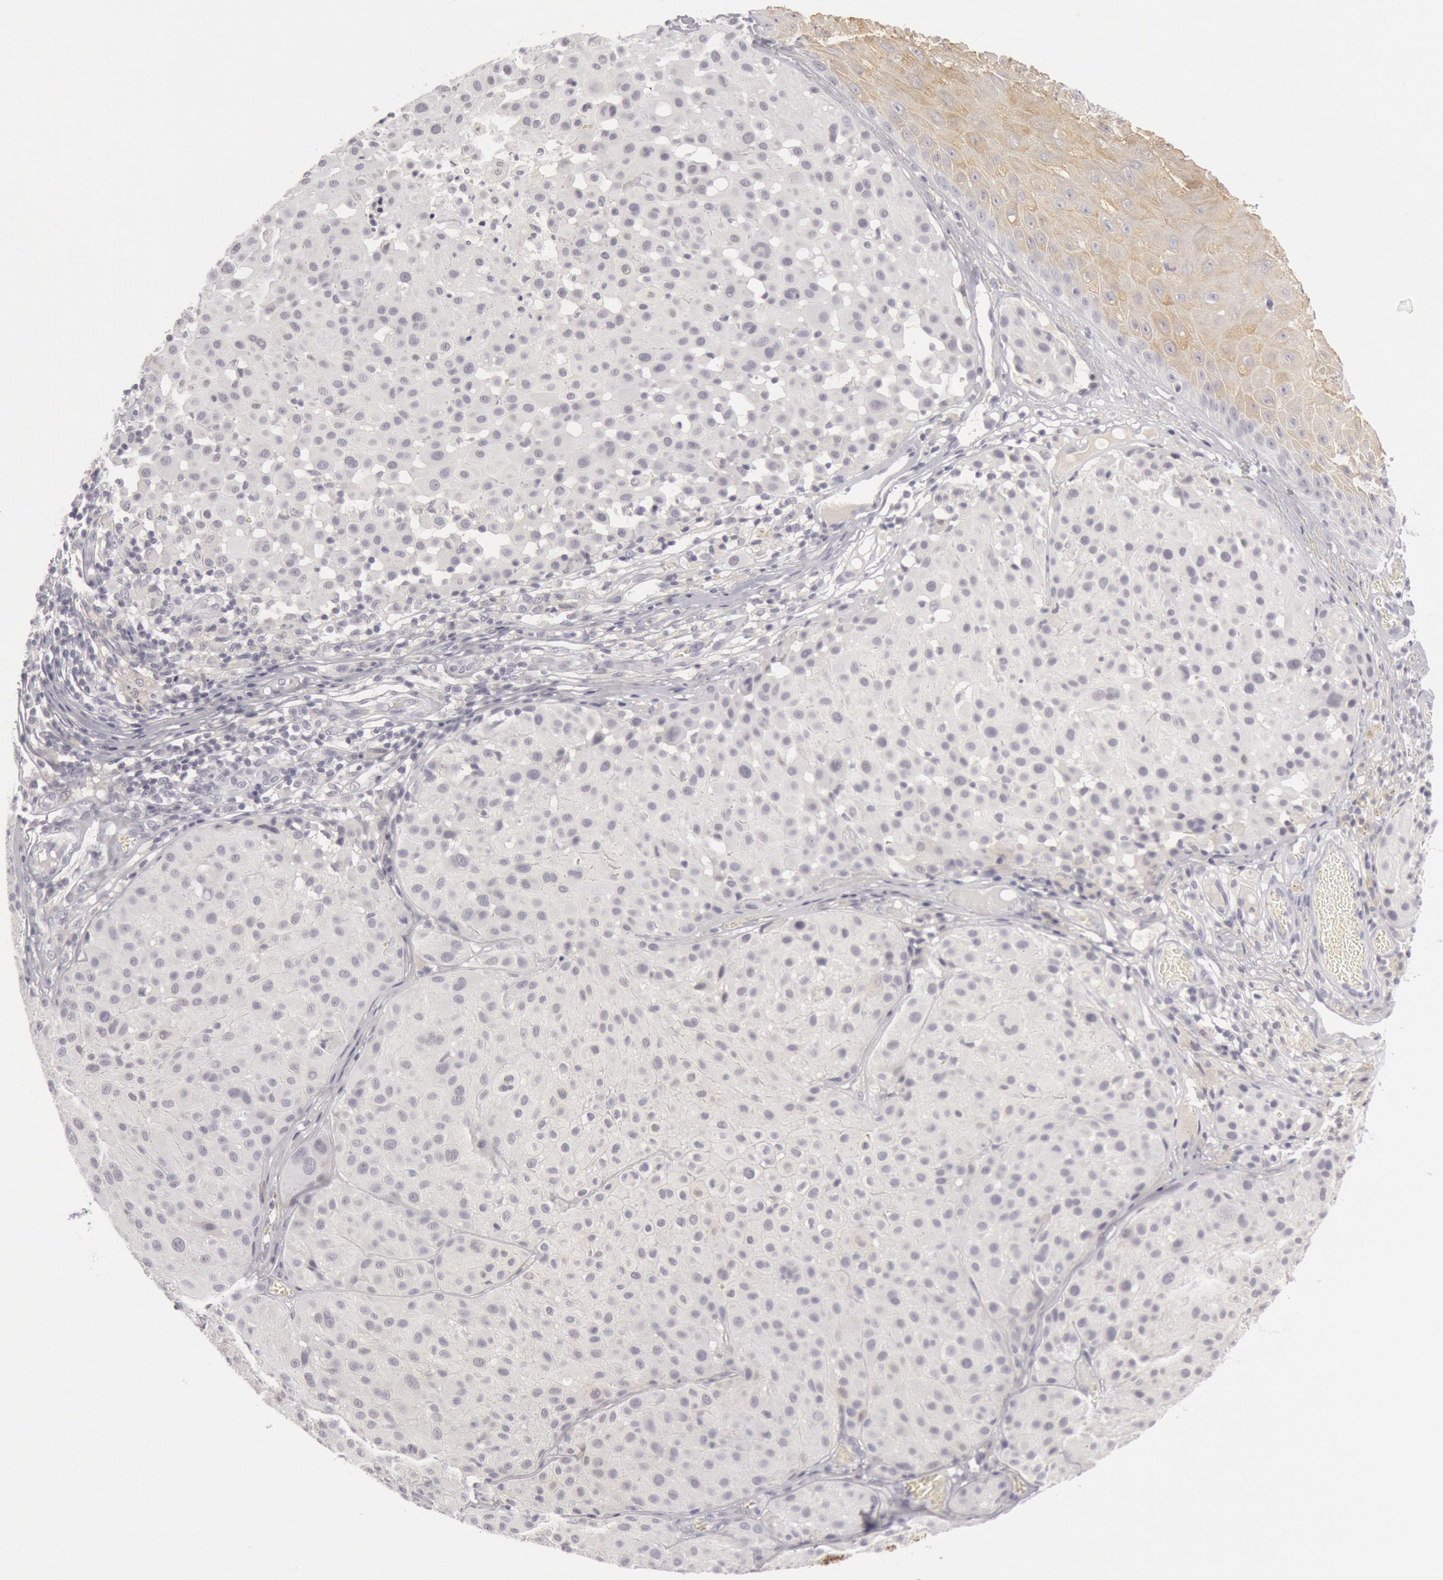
{"staining": {"intensity": "negative", "quantity": "none", "location": "none"}, "tissue": "melanoma", "cell_type": "Tumor cells", "image_type": "cancer", "snomed": [{"axis": "morphology", "description": "Malignant melanoma, NOS"}, {"axis": "topography", "description": "Skin"}], "caption": "Immunohistochemical staining of malignant melanoma reveals no significant positivity in tumor cells.", "gene": "KRT16", "patient": {"sex": "male", "age": 36}}